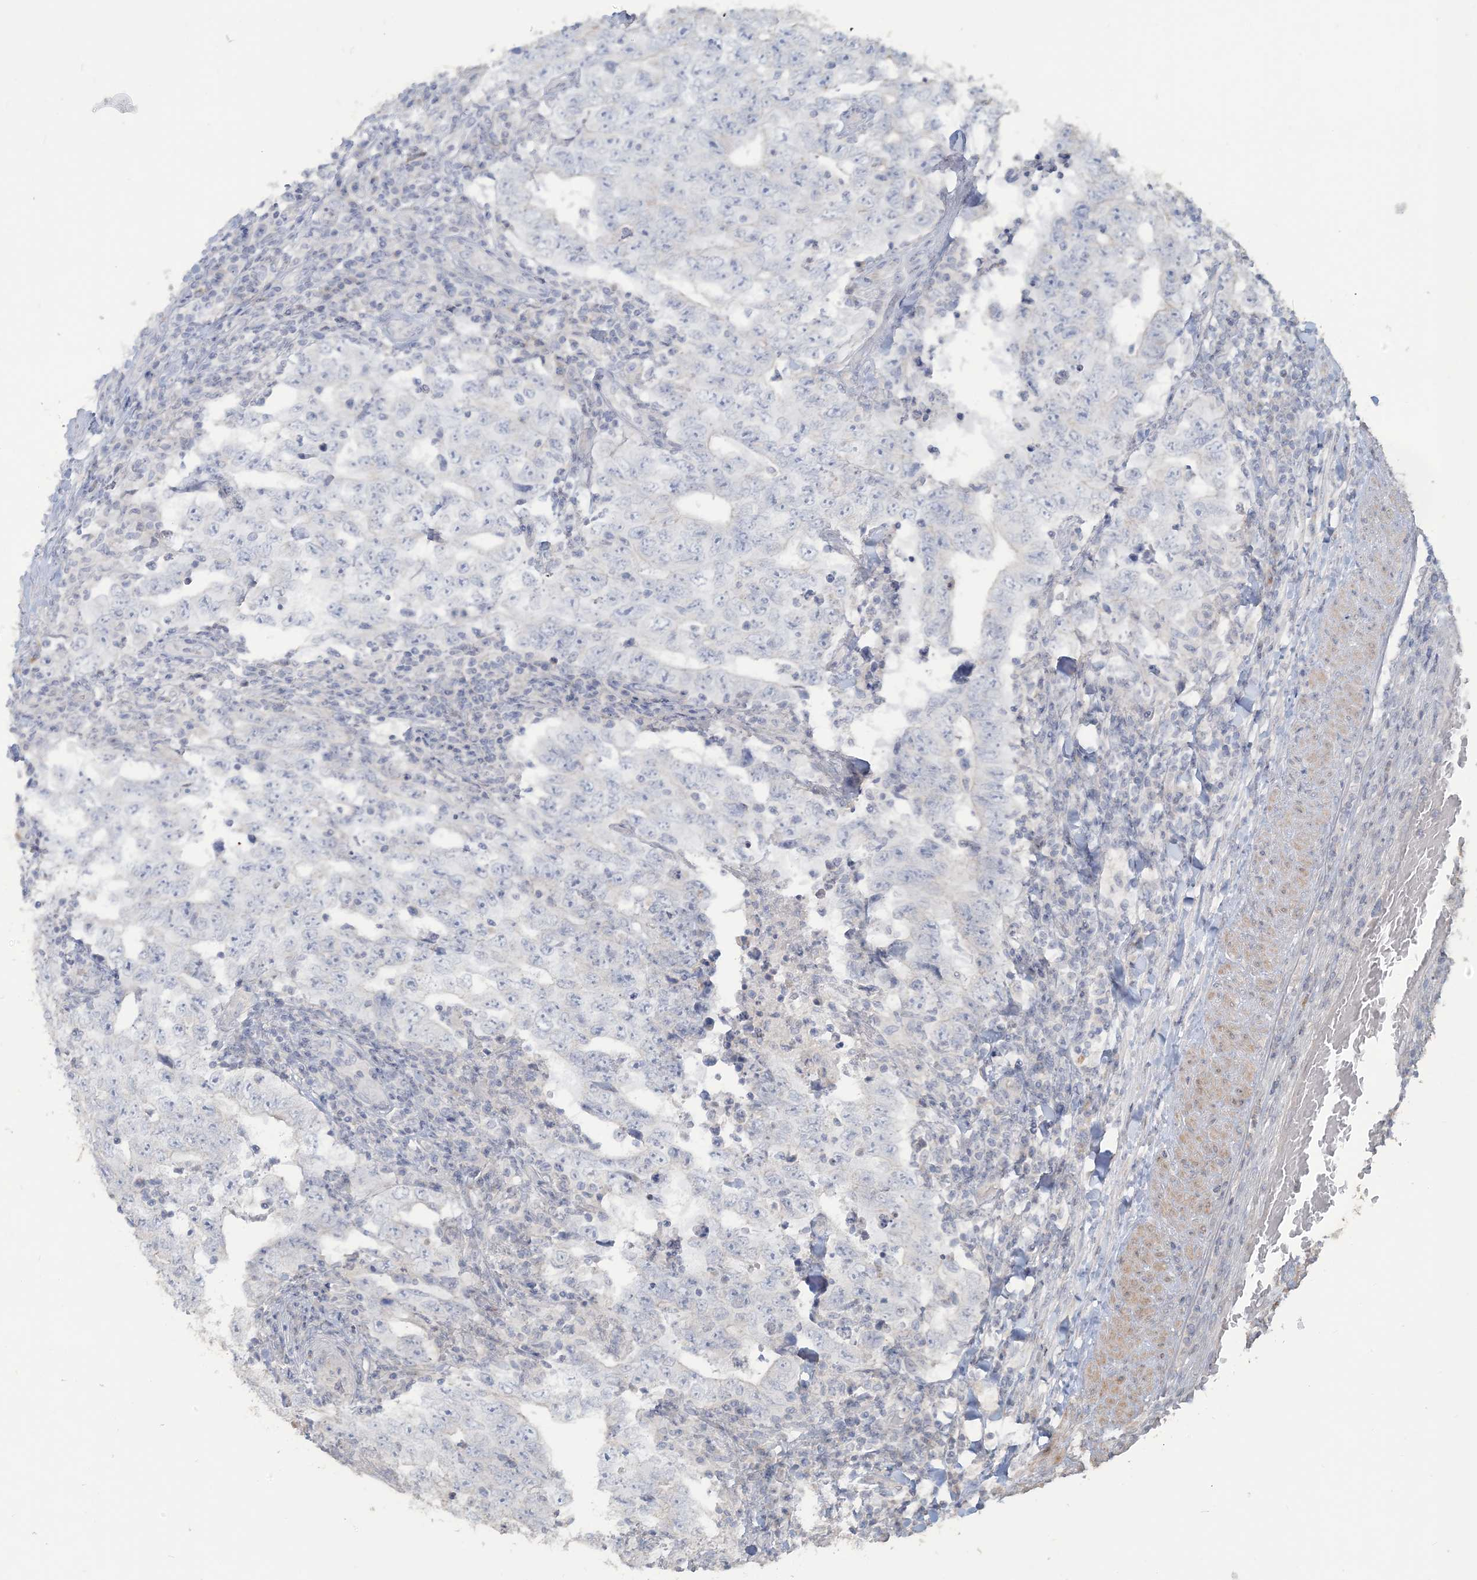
{"staining": {"intensity": "negative", "quantity": "none", "location": "none"}, "tissue": "testis cancer", "cell_type": "Tumor cells", "image_type": "cancer", "snomed": [{"axis": "morphology", "description": "Carcinoma, Embryonal, NOS"}, {"axis": "topography", "description": "Testis"}], "caption": "Human testis cancer stained for a protein using IHC exhibits no staining in tumor cells.", "gene": "NPHS2", "patient": {"sex": "male", "age": 26}}